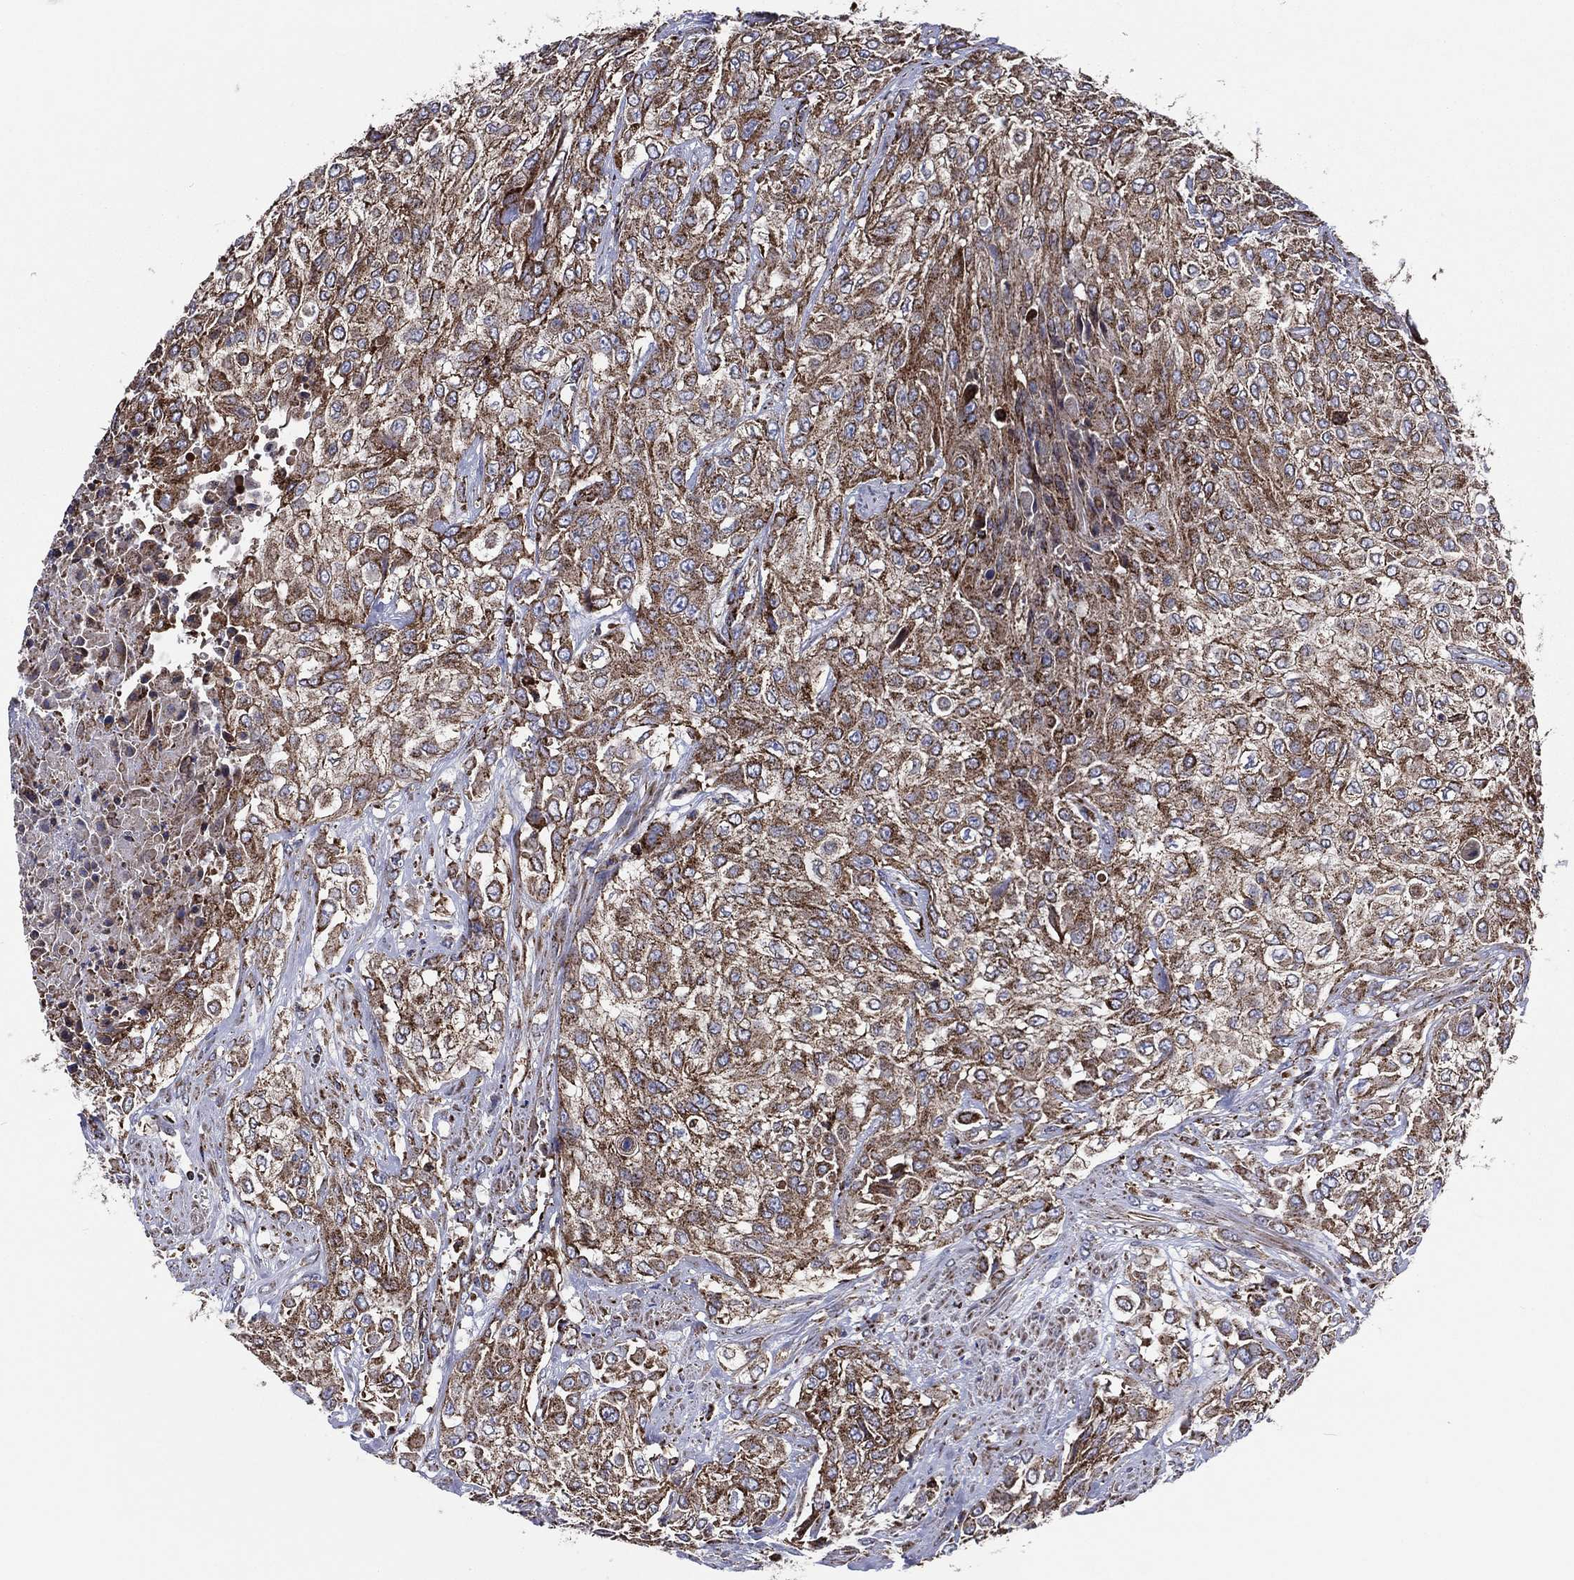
{"staining": {"intensity": "strong", "quantity": ">75%", "location": "cytoplasmic/membranous"}, "tissue": "urothelial cancer", "cell_type": "Tumor cells", "image_type": "cancer", "snomed": [{"axis": "morphology", "description": "Urothelial carcinoma, High grade"}, {"axis": "topography", "description": "Urinary bladder"}], "caption": "IHC of human urothelial cancer displays high levels of strong cytoplasmic/membranous positivity in about >75% of tumor cells. (IHC, brightfield microscopy, high magnification).", "gene": "ANKRD37", "patient": {"sex": "male", "age": 57}}